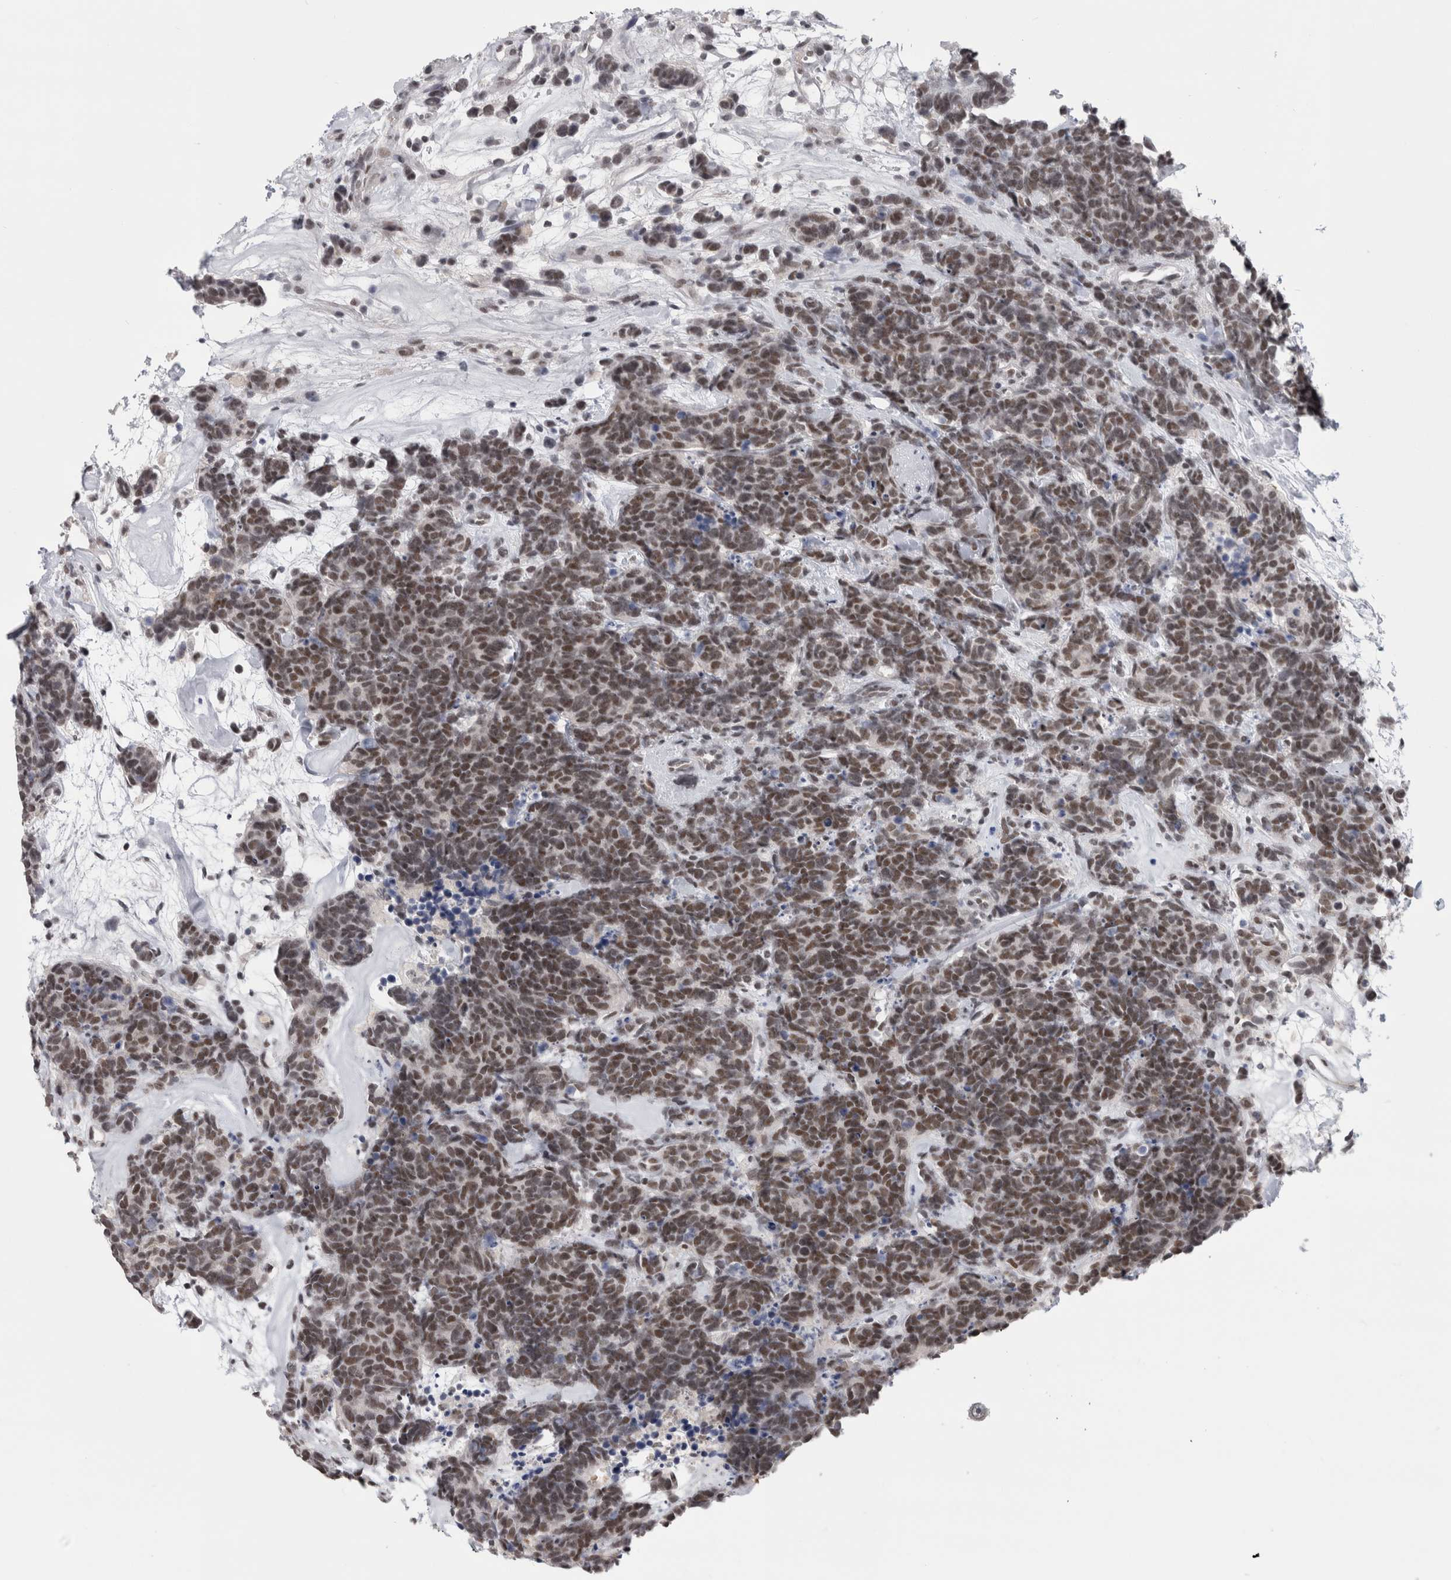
{"staining": {"intensity": "moderate", "quantity": ">75%", "location": "nuclear"}, "tissue": "carcinoid", "cell_type": "Tumor cells", "image_type": "cancer", "snomed": [{"axis": "morphology", "description": "Carcinoma, NOS"}, {"axis": "morphology", "description": "Carcinoid, malignant, NOS"}, {"axis": "topography", "description": "Urinary bladder"}], "caption": "Immunohistochemistry (IHC) (DAB) staining of carcinoma displays moderate nuclear protein staining in about >75% of tumor cells.", "gene": "ARID4B", "patient": {"sex": "male", "age": 57}}